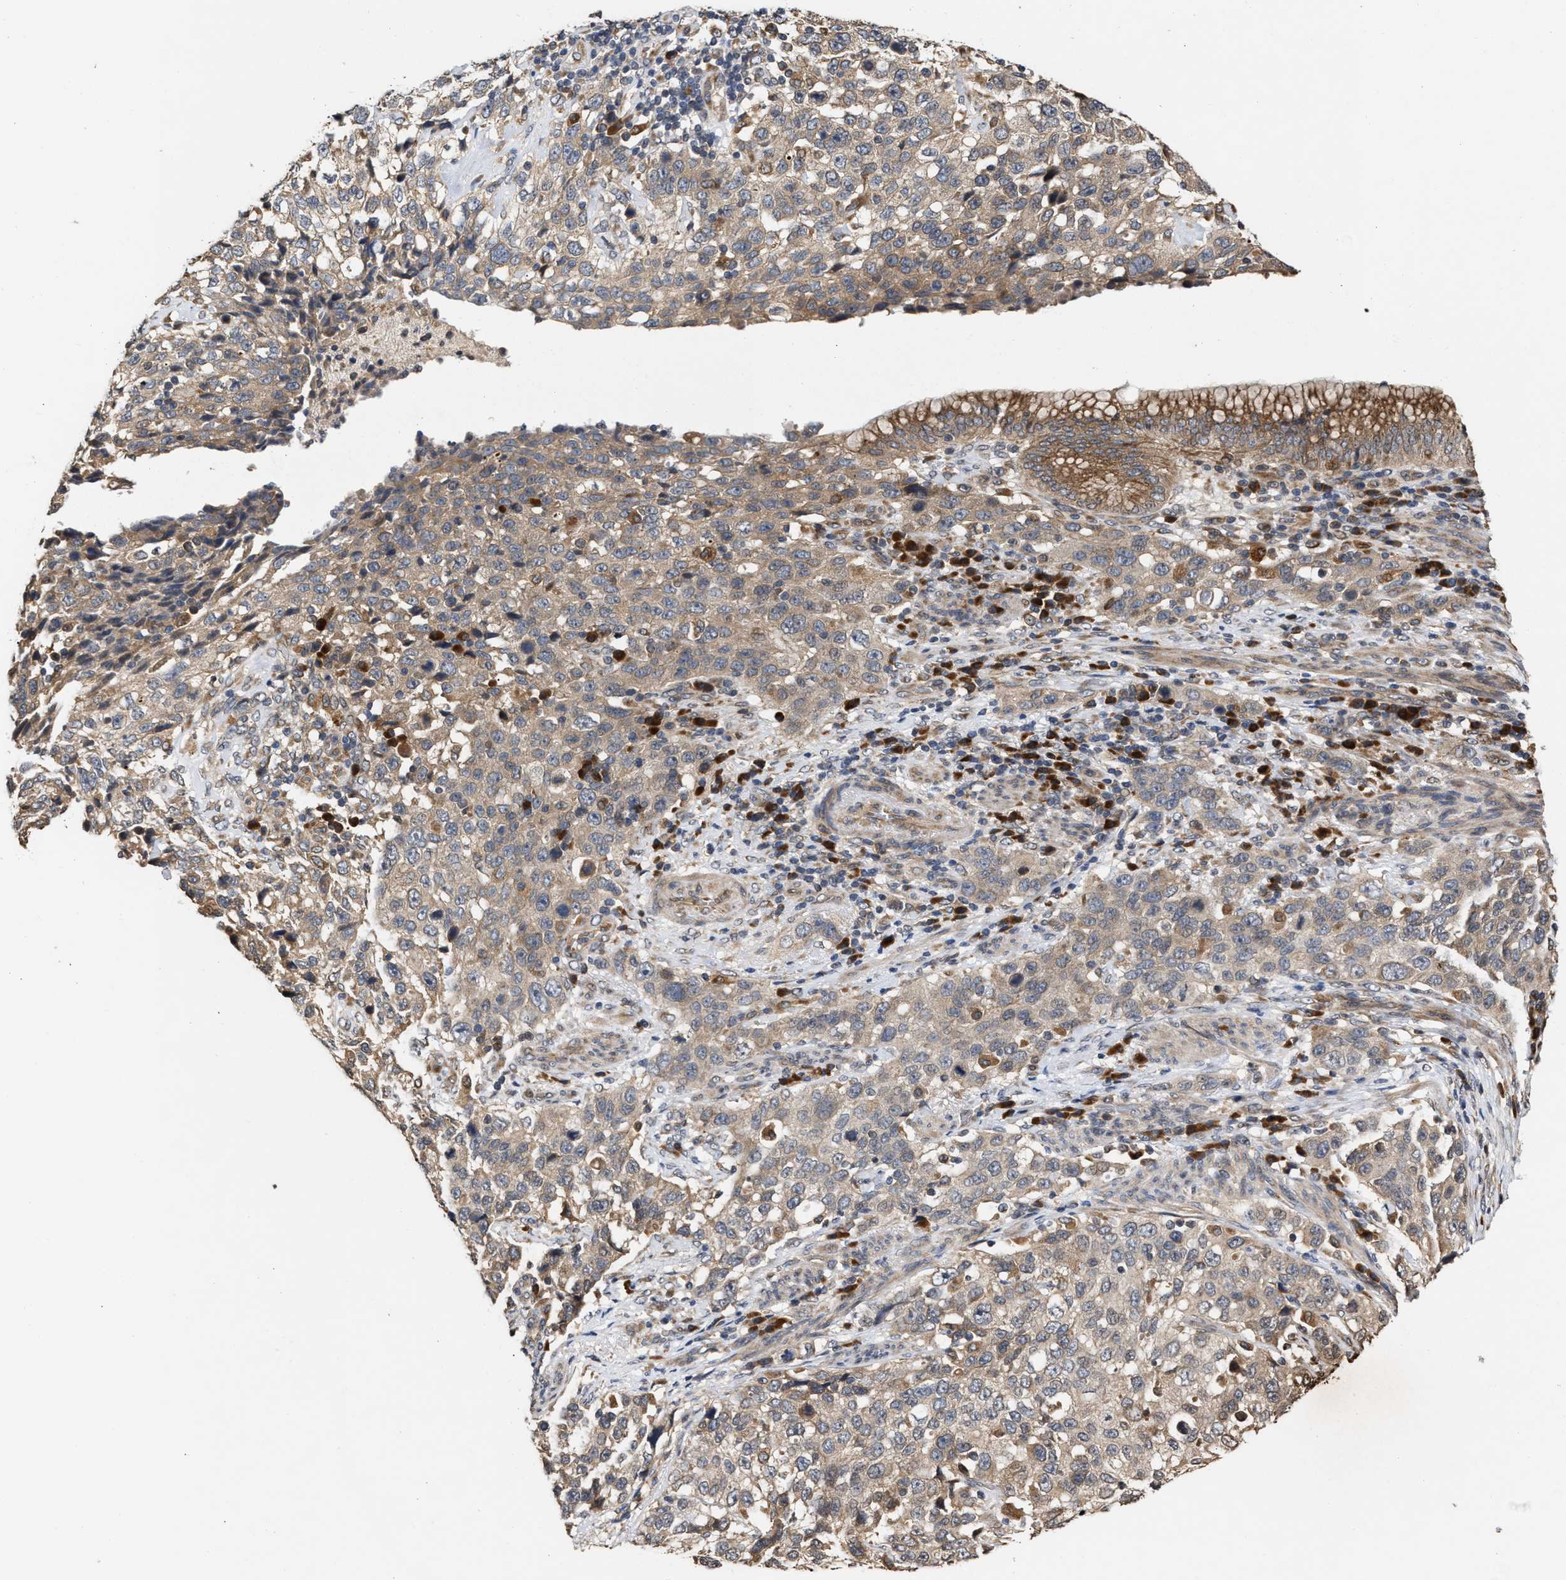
{"staining": {"intensity": "weak", "quantity": ">75%", "location": "cytoplasmic/membranous"}, "tissue": "stomach cancer", "cell_type": "Tumor cells", "image_type": "cancer", "snomed": [{"axis": "morphology", "description": "Normal tissue, NOS"}, {"axis": "morphology", "description": "Adenocarcinoma, NOS"}, {"axis": "topography", "description": "Stomach"}], "caption": "Brown immunohistochemical staining in stomach cancer (adenocarcinoma) displays weak cytoplasmic/membranous positivity in approximately >75% of tumor cells. The staining was performed using DAB (3,3'-diaminobenzidine) to visualize the protein expression in brown, while the nuclei were stained in blue with hematoxylin (Magnification: 20x).", "gene": "SAR1A", "patient": {"sex": "male", "age": 48}}